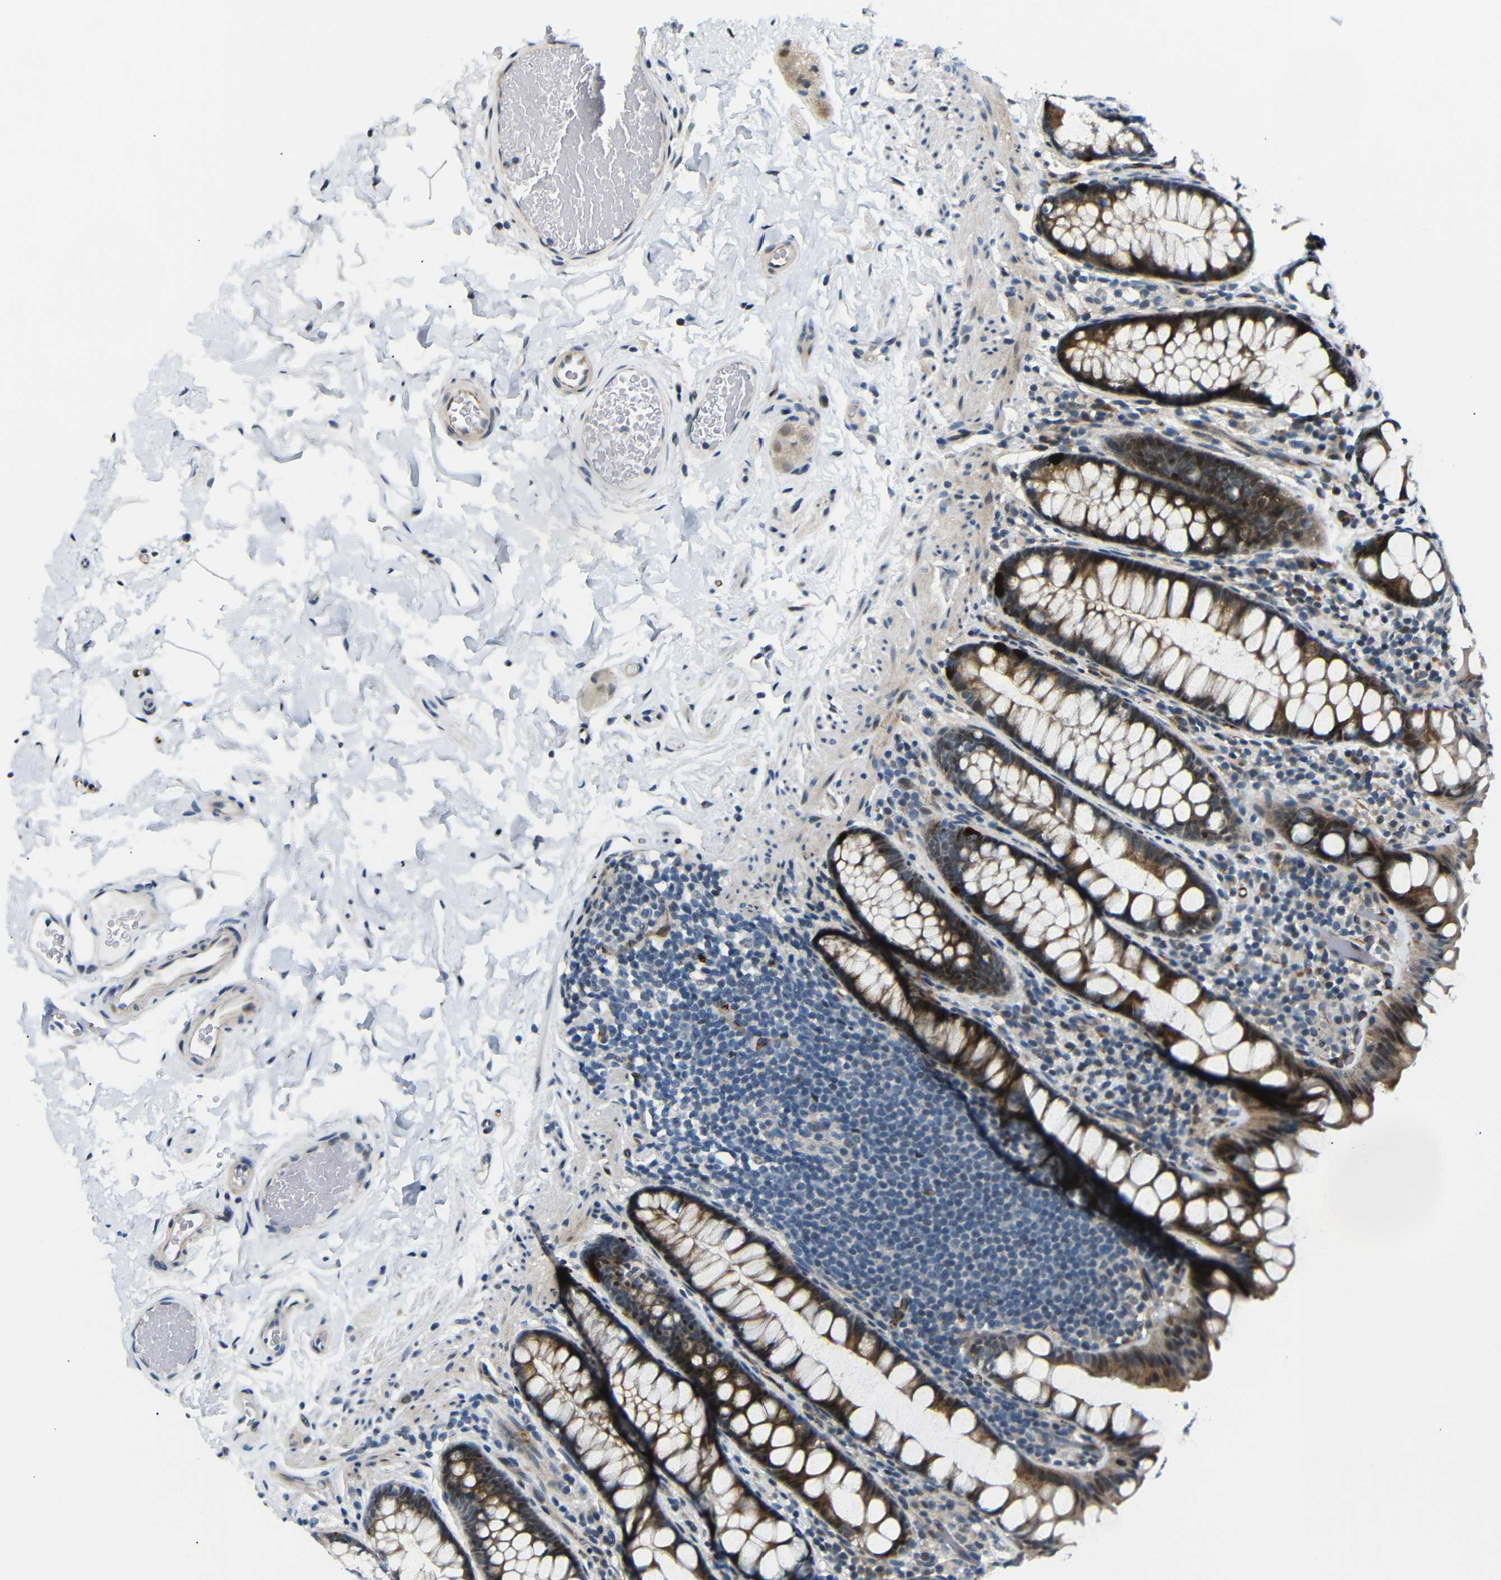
{"staining": {"intensity": "weak", "quantity": ">75%", "location": "cytoplasmic/membranous"}, "tissue": "colon", "cell_type": "Endothelial cells", "image_type": "normal", "snomed": [{"axis": "morphology", "description": "Normal tissue, NOS"}, {"axis": "topography", "description": "Colon"}], "caption": "An image showing weak cytoplasmic/membranous positivity in about >75% of endothelial cells in normal colon, as visualized by brown immunohistochemical staining.", "gene": "SYDE1", "patient": {"sex": "female", "age": 80}}